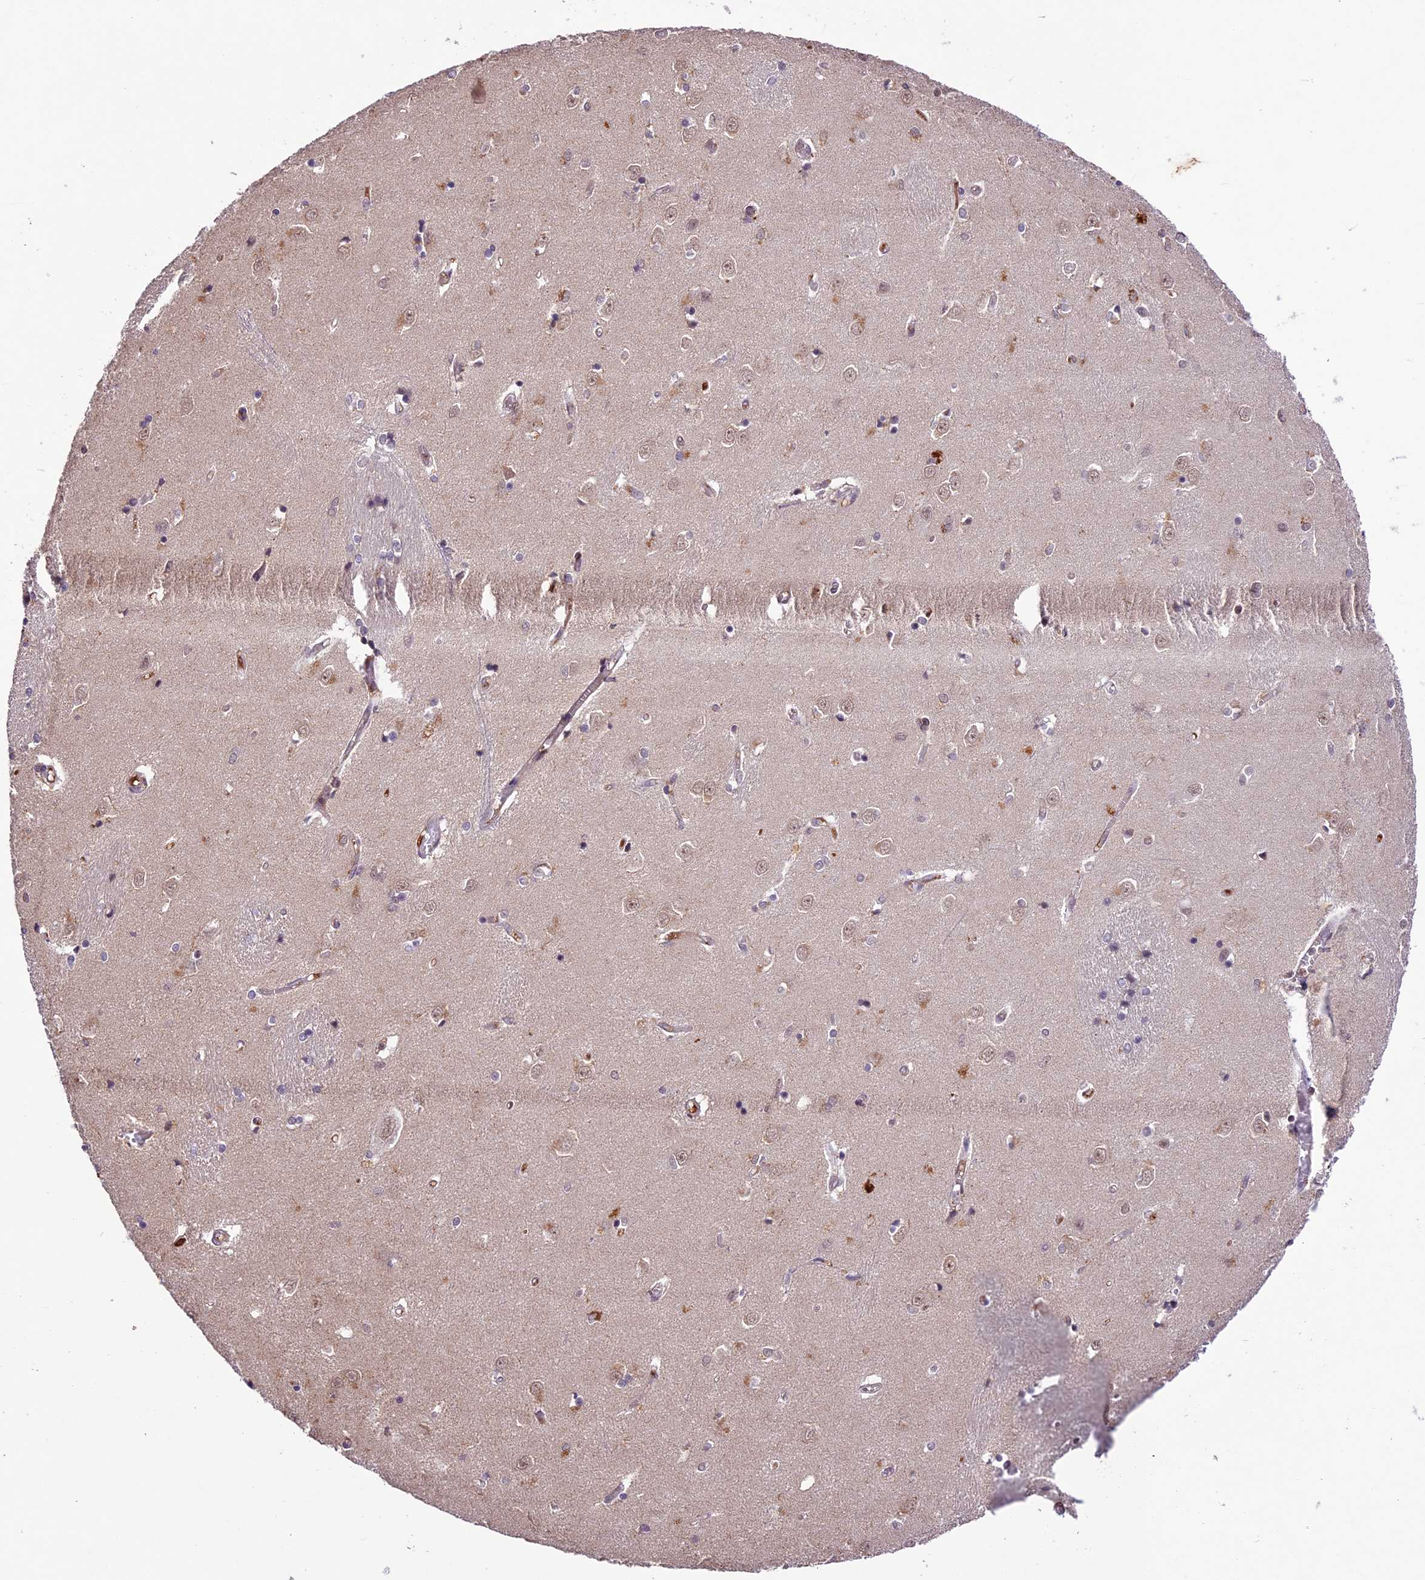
{"staining": {"intensity": "weak", "quantity": "<25%", "location": "cytoplasmic/membranous,nuclear"}, "tissue": "caudate", "cell_type": "Glial cells", "image_type": "normal", "snomed": [{"axis": "morphology", "description": "Normal tissue, NOS"}, {"axis": "topography", "description": "Lateral ventricle wall"}], "caption": "Normal caudate was stained to show a protein in brown. There is no significant expression in glial cells.", "gene": "ATP10A", "patient": {"sex": "male", "age": 37}}